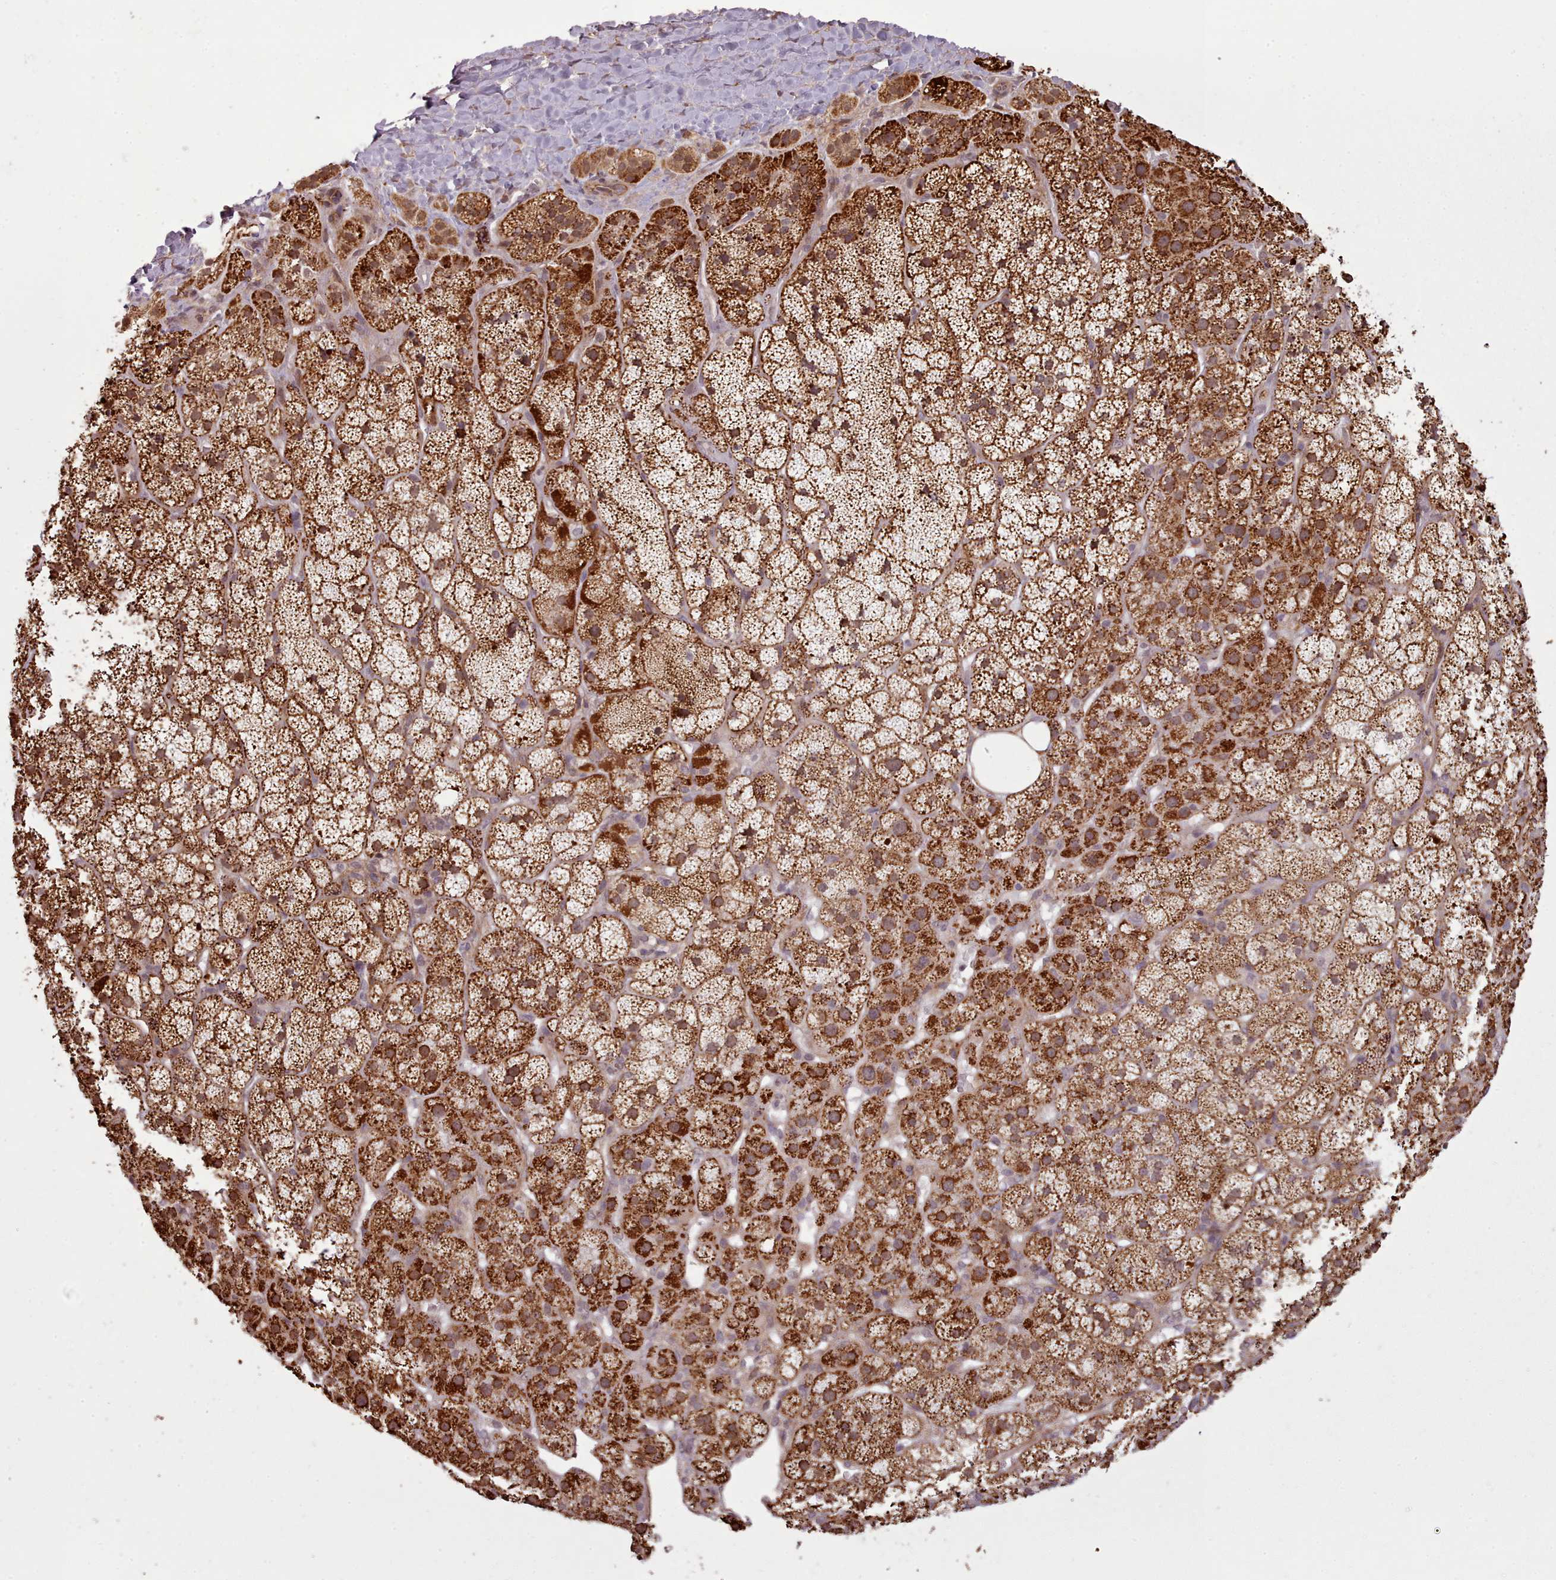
{"staining": {"intensity": "strong", "quantity": ">75%", "location": "cytoplasmic/membranous"}, "tissue": "adrenal gland", "cell_type": "Glandular cells", "image_type": "normal", "snomed": [{"axis": "morphology", "description": "Normal tissue, NOS"}, {"axis": "topography", "description": "Adrenal gland"}], "caption": "Protein expression analysis of benign adrenal gland shows strong cytoplasmic/membranous expression in about >75% of glandular cells.", "gene": "ZMYM4", "patient": {"sex": "female", "age": 70}}